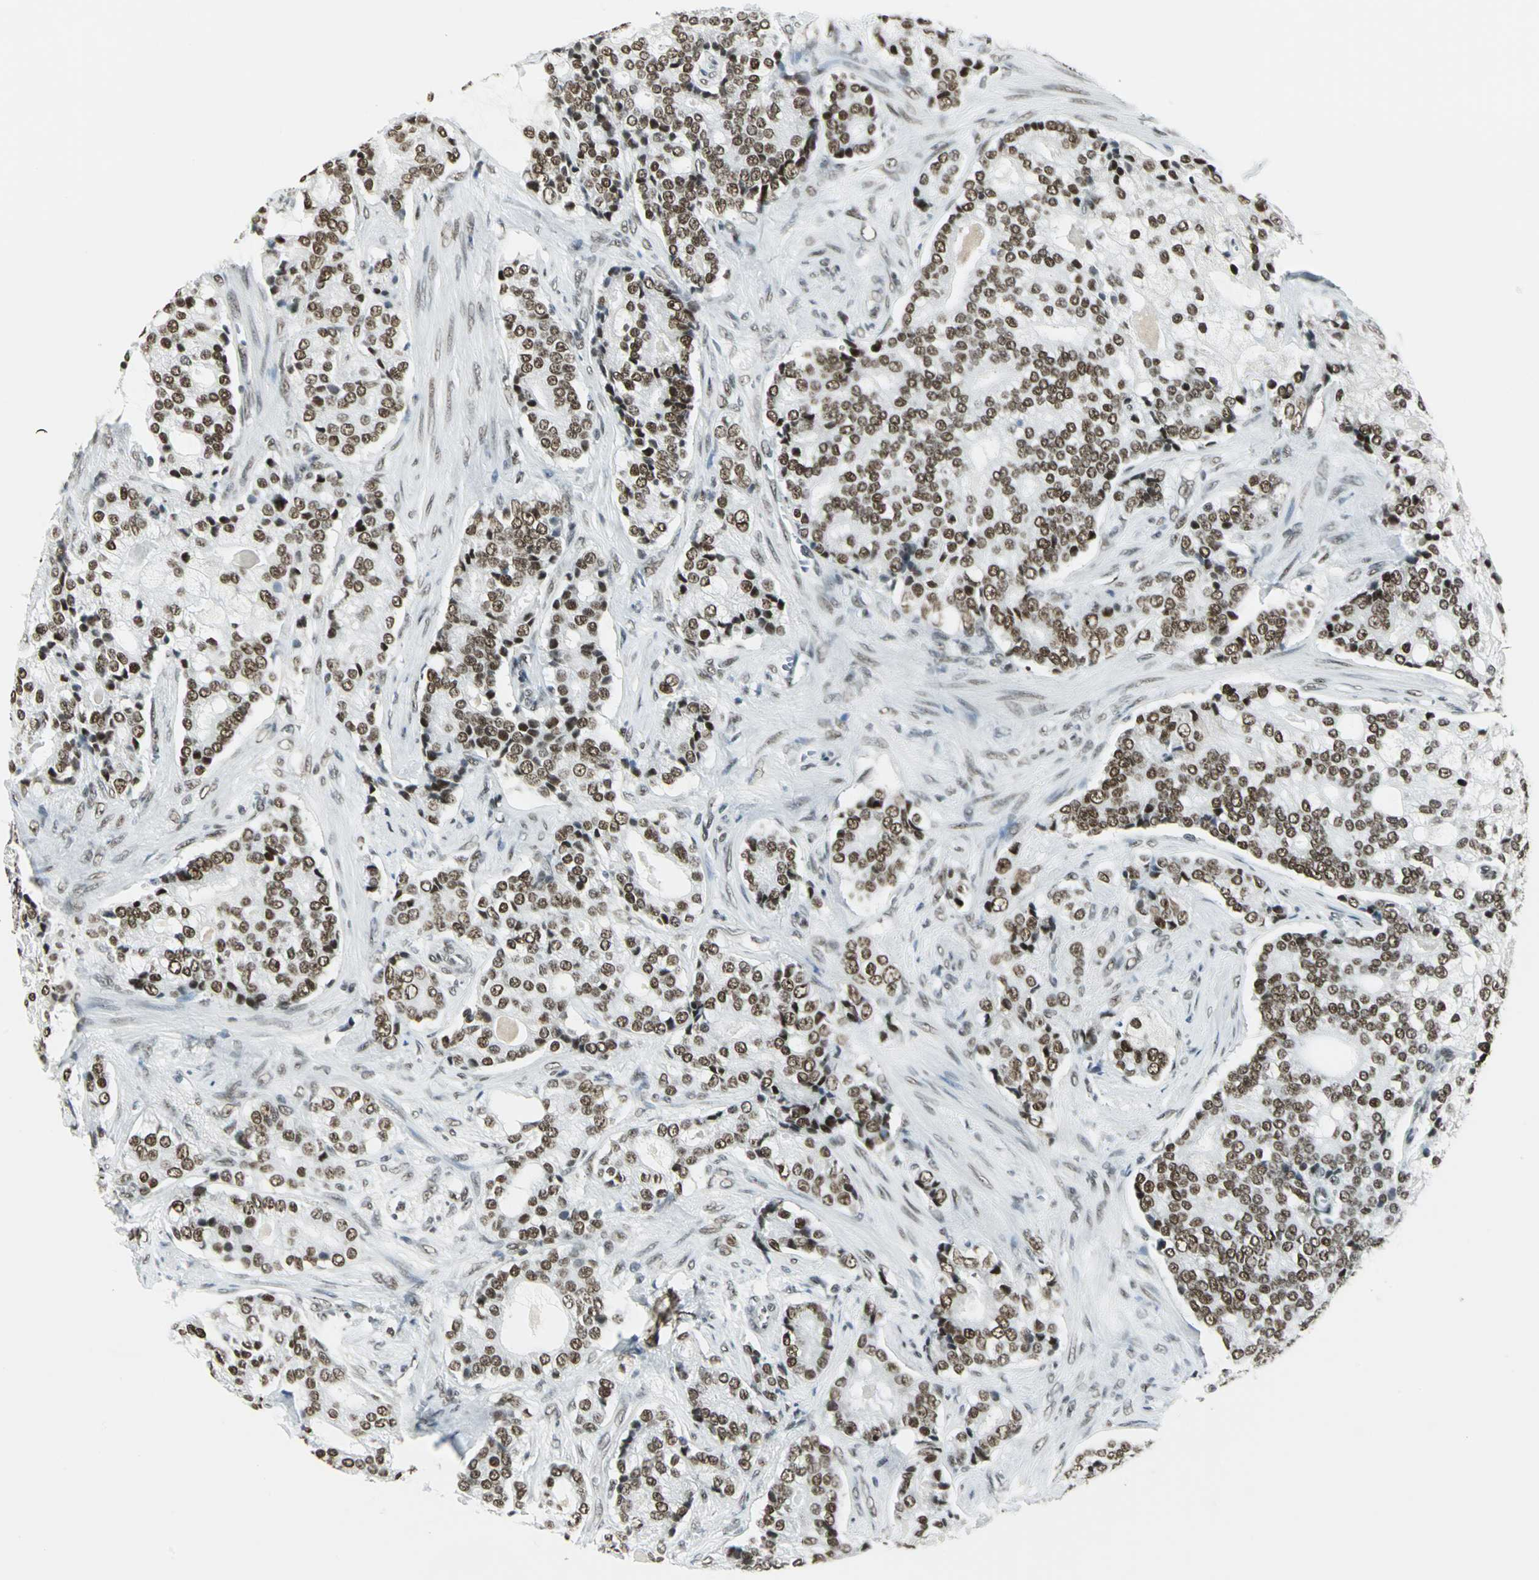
{"staining": {"intensity": "moderate", "quantity": ">75%", "location": "nuclear"}, "tissue": "prostate cancer", "cell_type": "Tumor cells", "image_type": "cancer", "snomed": [{"axis": "morphology", "description": "Adenocarcinoma, Low grade"}, {"axis": "topography", "description": "Prostate"}], "caption": "An immunohistochemistry micrograph of neoplastic tissue is shown. Protein staining in brown labels moderate nuclear positivity in adenocarcinoma (low-grade) (prostate) within tumor cells. The protein of interest is shown in brown color, while the nuclei are stained blue.", "gene": "ADNP", "patient": {"sex": "male", "age": 58}}